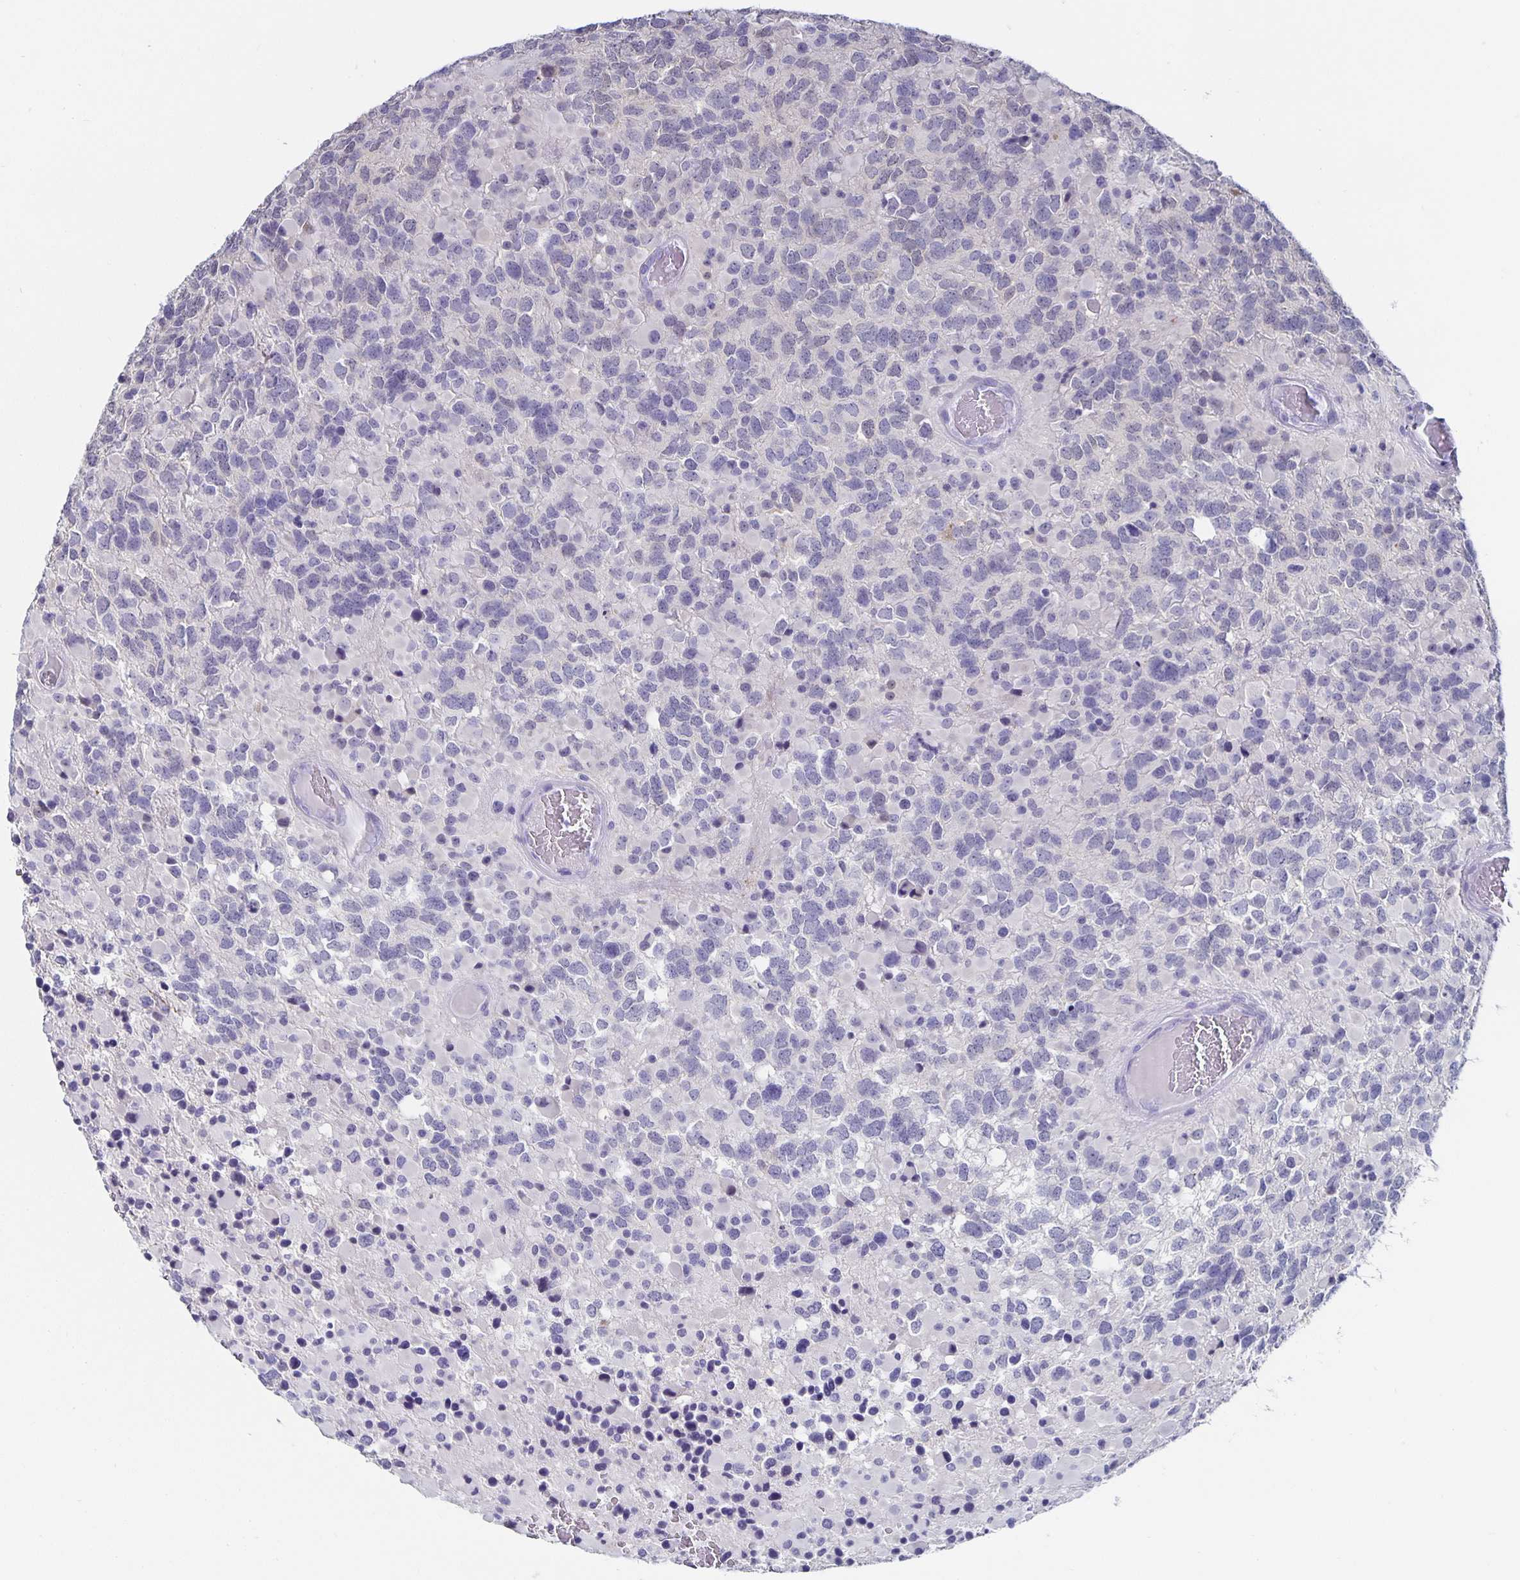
{"staining": {"intensity": "negative", "quantity": "none", "location": "none"}, "tissue": "glioma", "cell_type": "Tumor cells", "image_type": "cancer", "snomed": [{"axis": "morphology", "description": "Glioma, malignant, High grade"}, {"axis": "topography", "description": "Brain"}], "caption": "Tumor cells are negative for protein expression in human malignant glioma (high-grade).", "gene": "CHGA", "patient": {"sex": "female", "age": 40}}